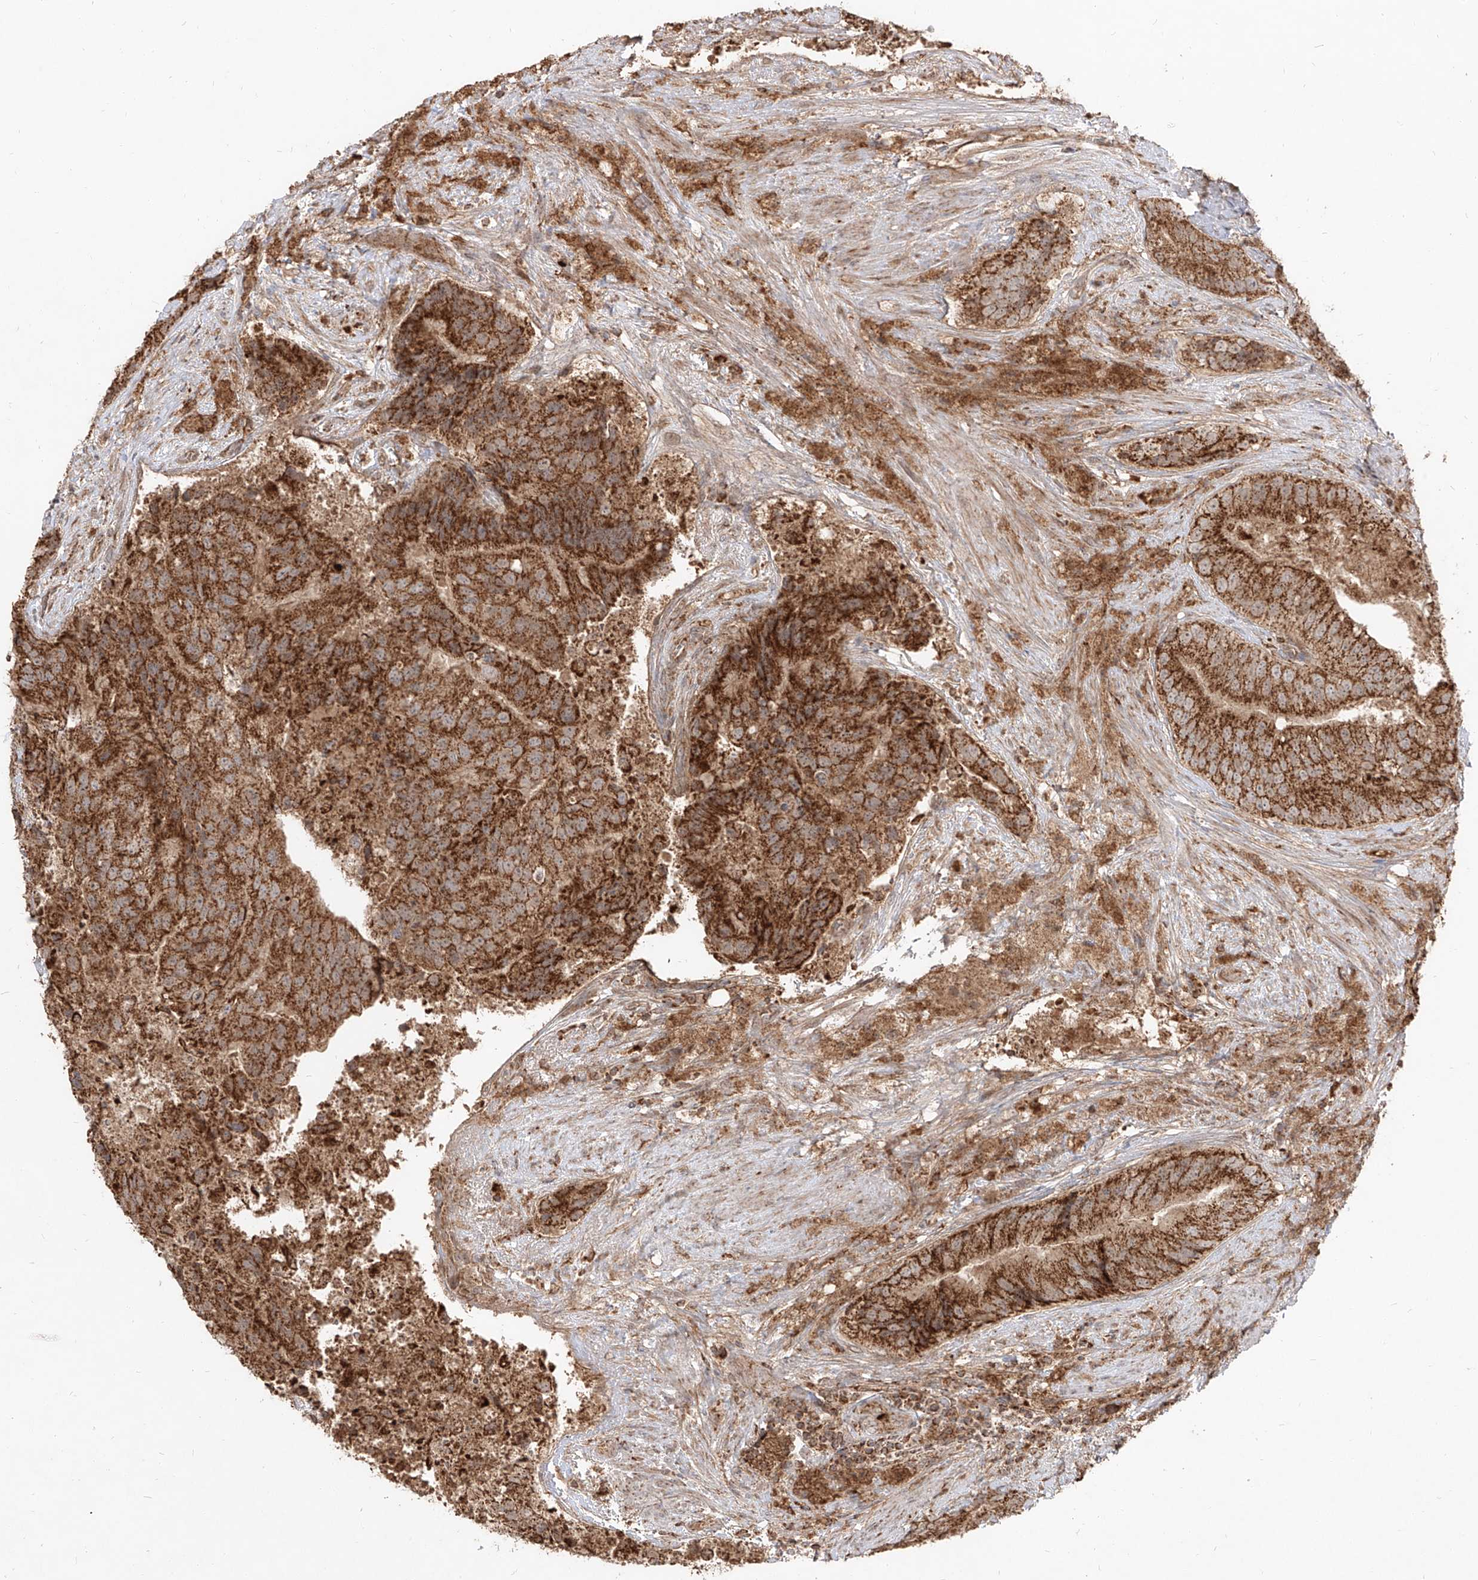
{"staining": {"intensity": "strong", "quantity": ">75%", "location": "cytoplasmic/membranous"}, "tissue": "prostate cancer", "cell_type": "Tumor cells", "image_type": "cancer", "snomed": [{"axis": "morphology", "description": "Adenocarcinoma, High grade"}, {"axis": "topography", "description": "Prostate"}], "caption": "A brown stain shows strong cytoplasmic/membranous expression of a protein in human adenocarcinoma (high-grade) (prostate) tumor cells.", "gene": "AIM2", "patient": {"sex": "male", "age": 70}}